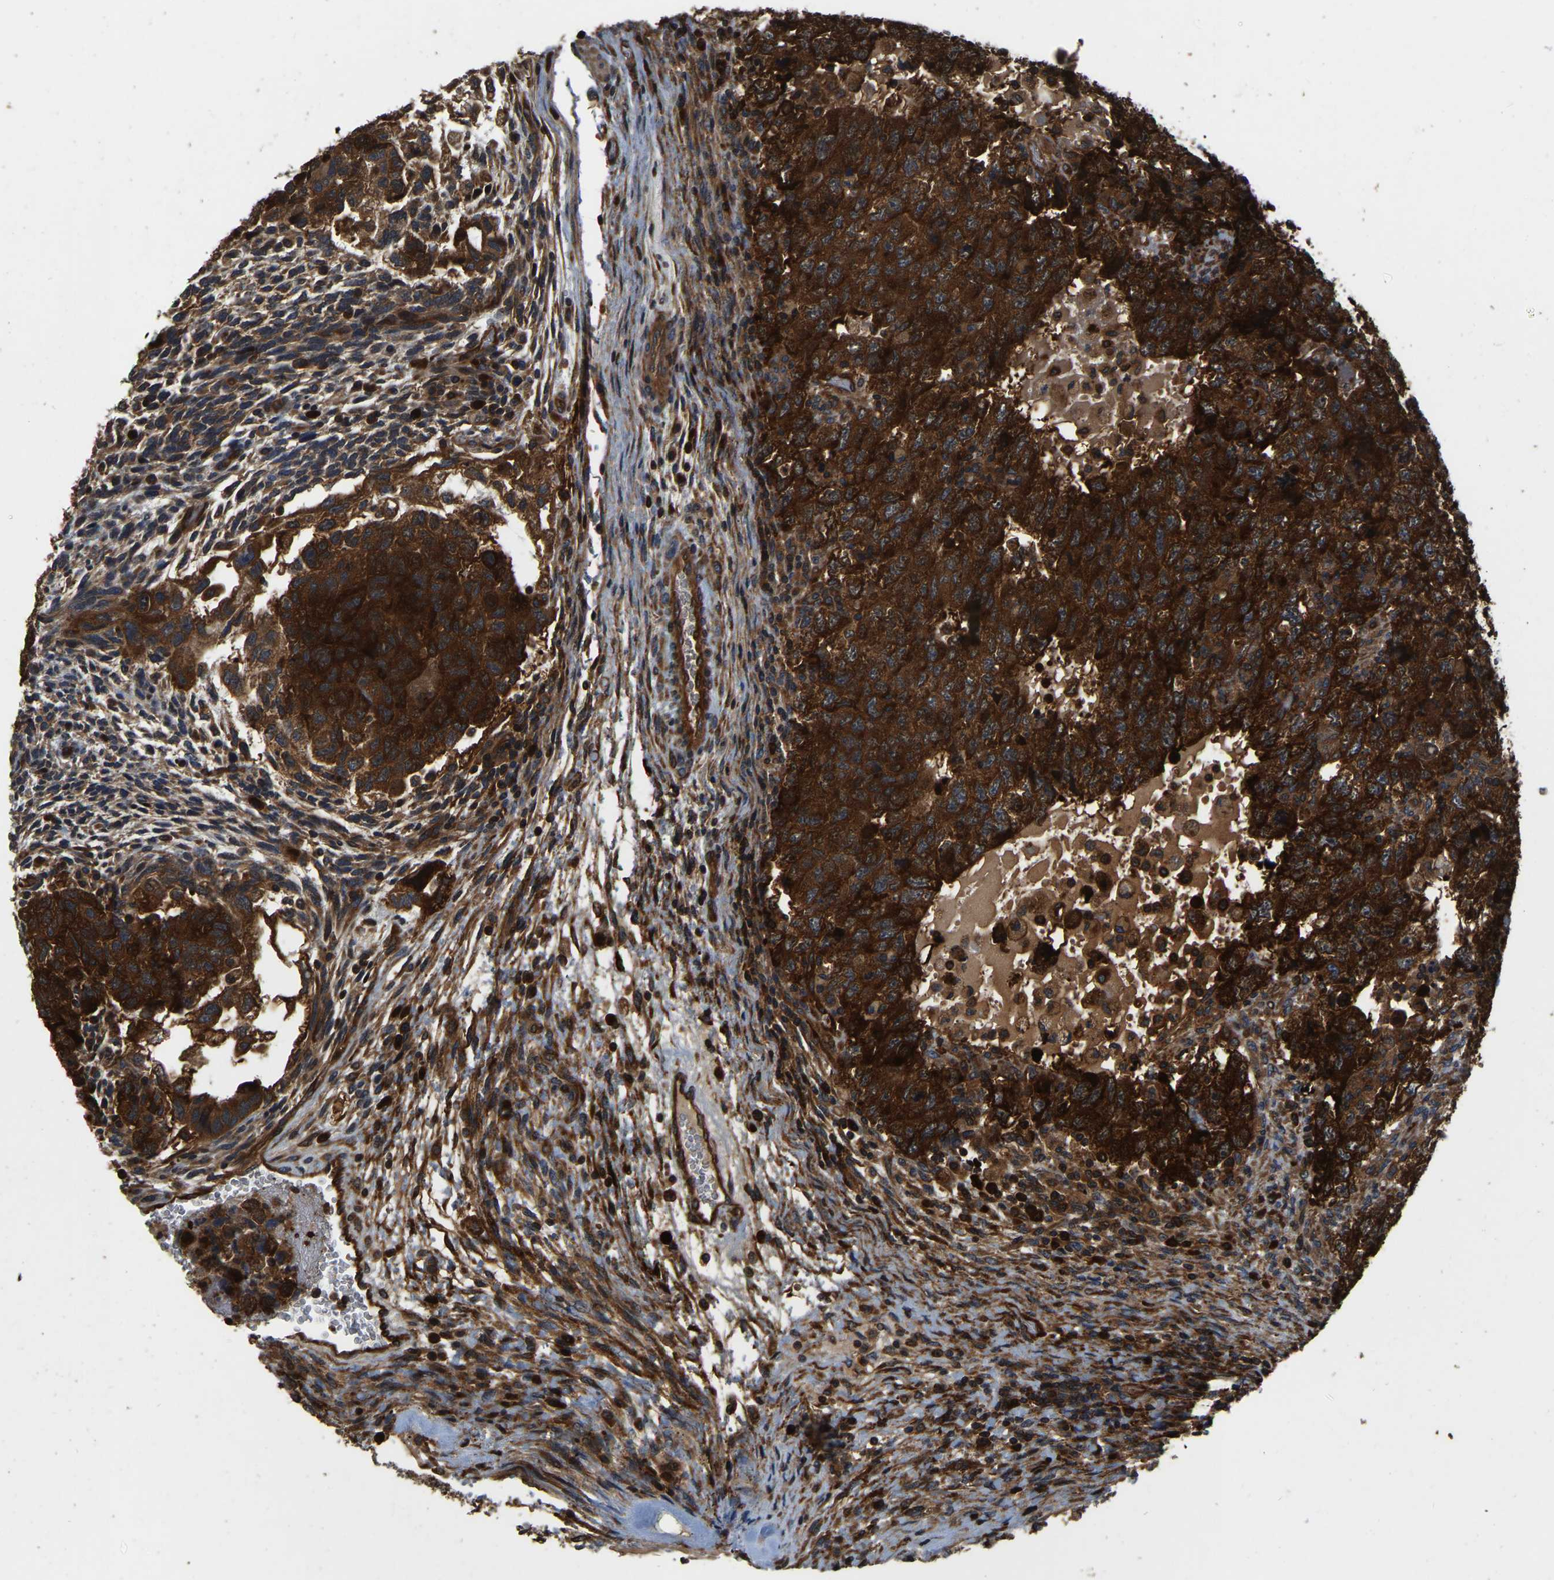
{"staining": {"intensity": "strong", "quantity": ">75%", "location": "cytoplasmic/membranous"}, "tissue": "testis cancer", "cell_type": "Tumor cells", "image_type": "cancer", "snomed": [{"axis": "morphology", "description": "Carcinoma, Embryonal, NOS"}, {"axis": "topography", "description": "Testis"}], "caption": "A brown stain shows strong cytoplasmic/membranous staining of a protein in human testis embryonal carcinoma tumor cells.", "gene": "GARS1", "patient": {"sex": "male", "age": 36}}